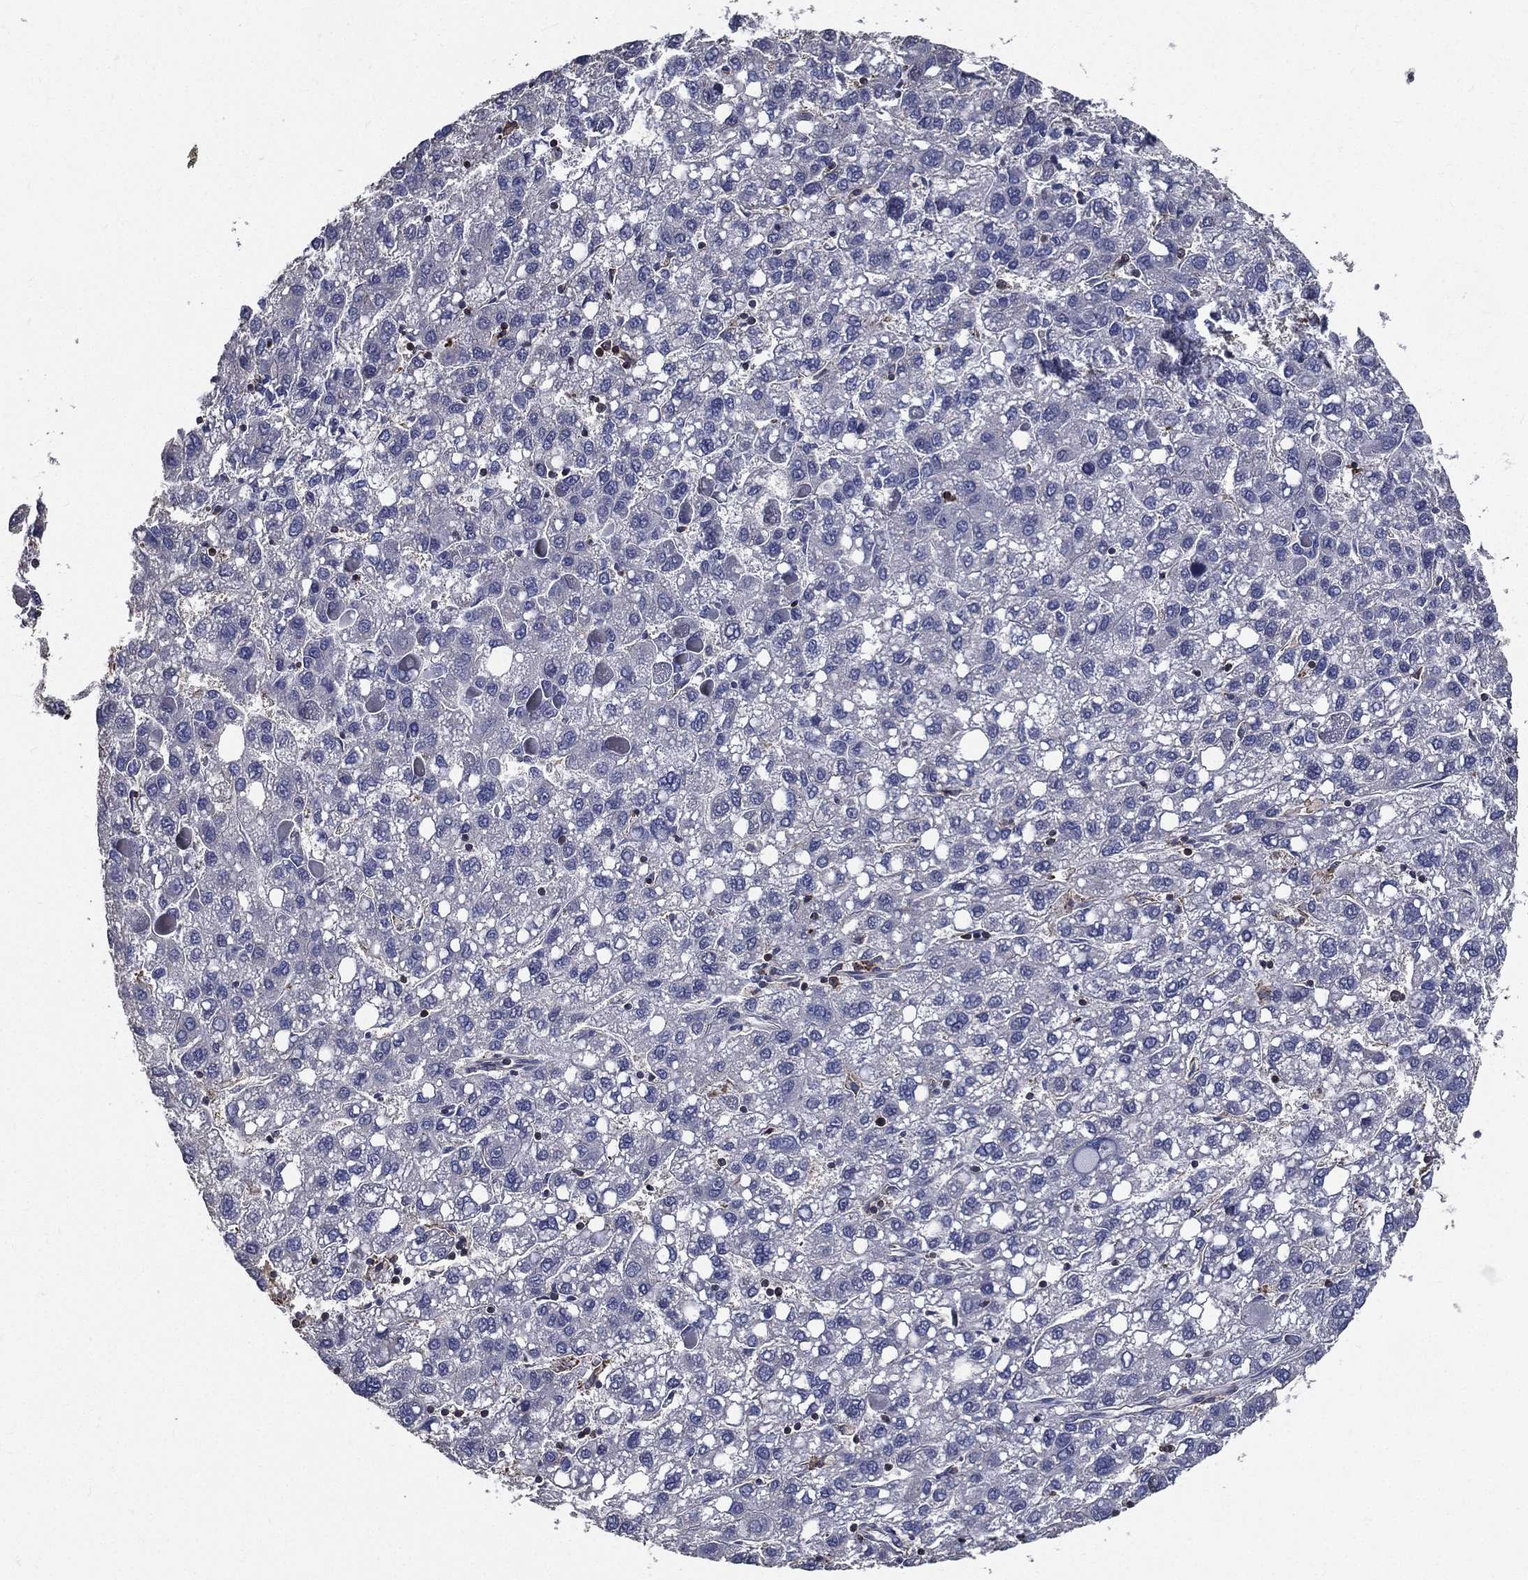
{"staining": {"intensity": "negative", "quantity": "none", "location": "none"}, "tissue": "liver cancer", "cell_type": "Tumor cells", "image_type": "cancer", "snomed": [{"axis": "morphology", "description": "Carcinoma, Hepatocellular, NOS"}, {"axis": "topography", "description": "Liver"}], "caption": "Immunohistochemical staining of human liver cancer (hepatocellular carcinoma) shows no significant expression in tumor cells.", "gene": "SERPINB2", "patient": {"sex": "female", "age": 82}}